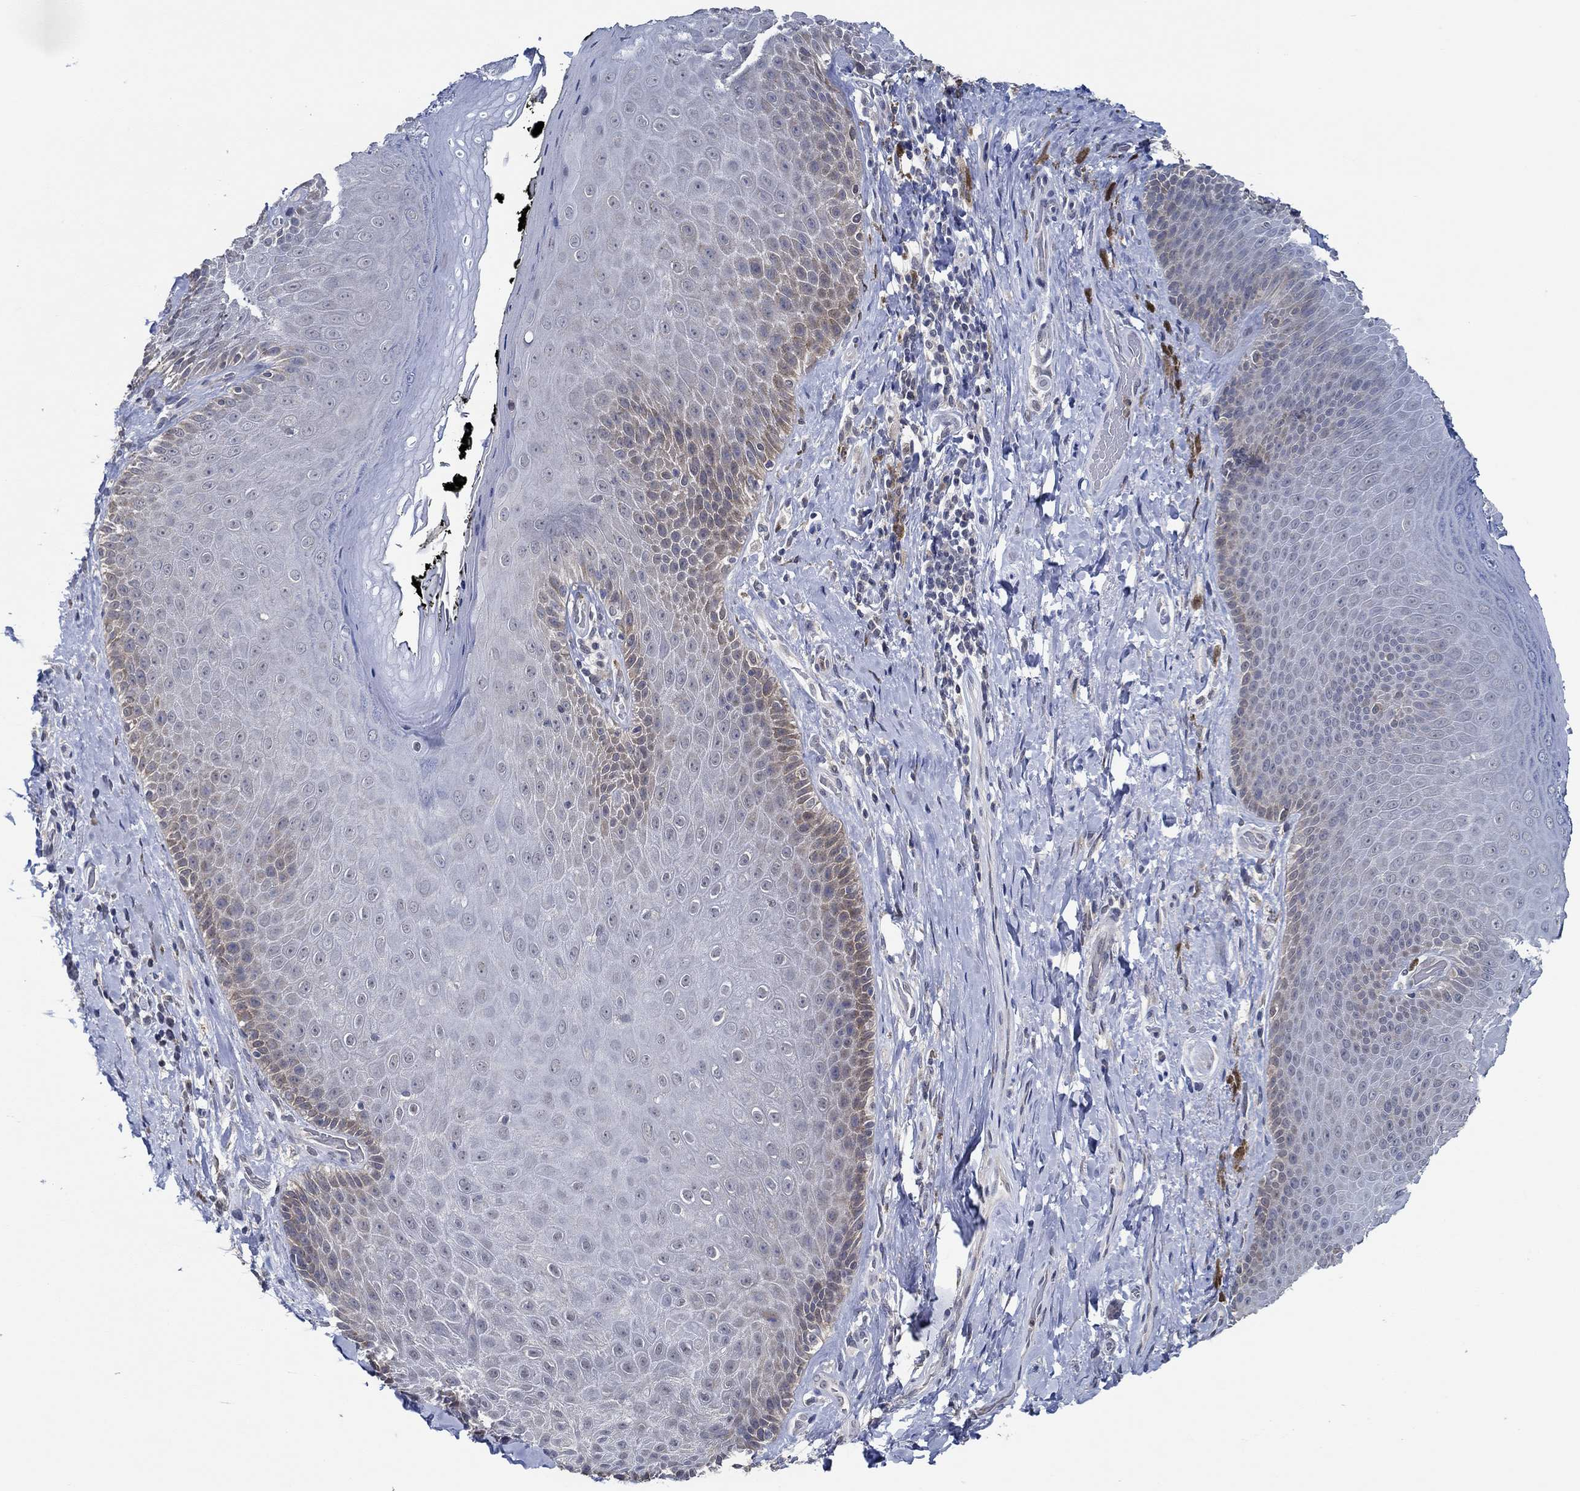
{"staining": {"intensity": "weak", "quantity": "<25%", "location": "cytoplasmic/membranous"}, "tissue": "skin", "cell_type": "Epidermal cells", "image_type": "normal", "snomed": [{"axis": "morphology", "description": "Normal tissue, NOS"}, {"axis": "topography", "description": "Skeletal muscle"}, {"axis": "topography", "description": "Anal"}, {"axis": "topography", "description": "Peripheral nerve tissue"}], "caption": "IHC of unremarkable human skin displays no expression in epidermal cells.", "gene": "DACT1", "patient": {"sex": "male", "age": 53}}